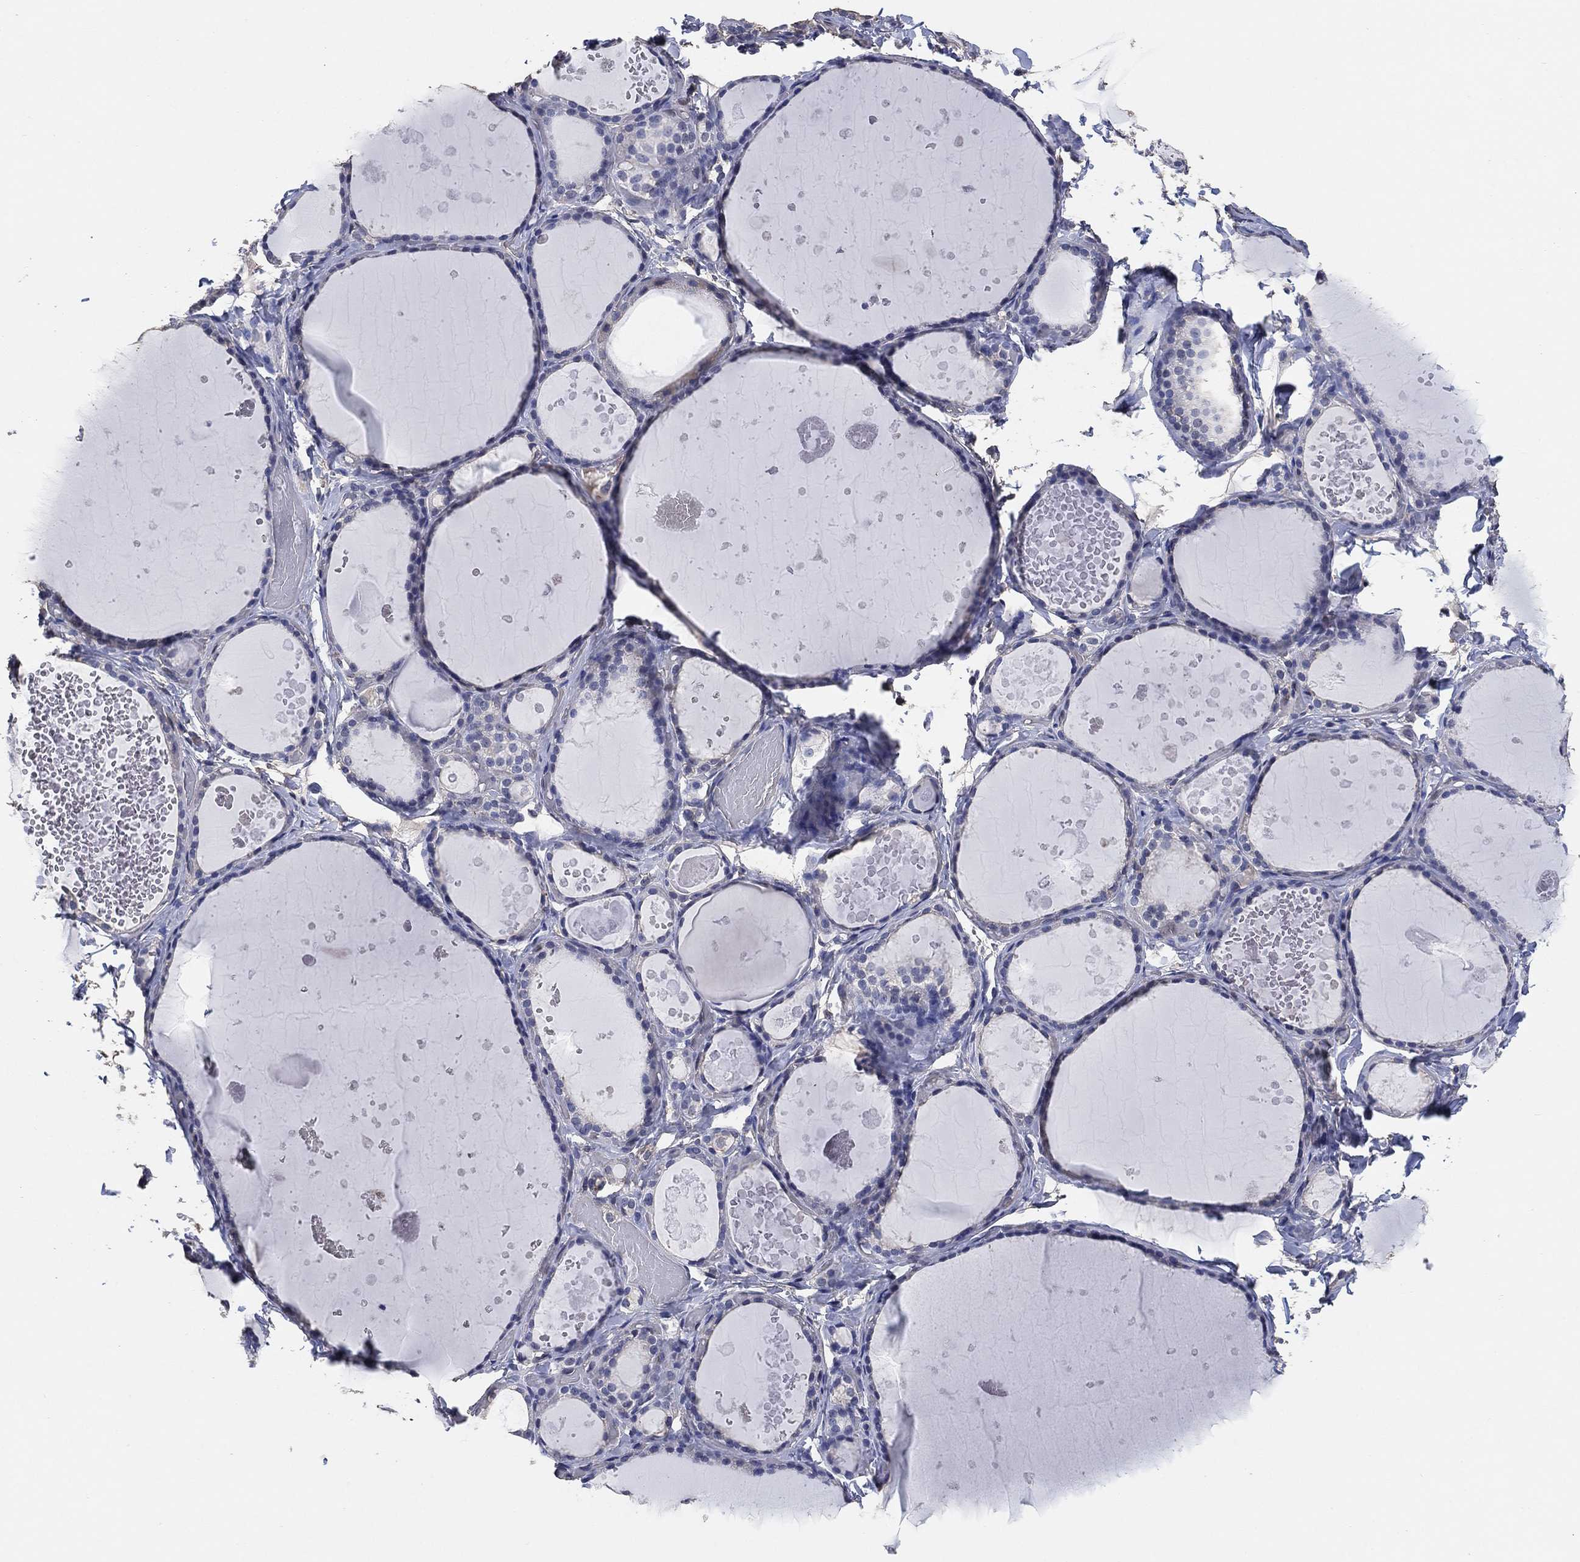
{"staining": {"intensity": "negative", "quantity": "none", "location": "none"}, "tissue": "thyroid gland", "cell_type": "Glandular cells", "image_type": "normal", "snomed": [{"axis": "morphology", "description": "Normal tissue, NOS"}, {"axis": "topography", "description": "Thyroid gland"}], "caption": "Thyroid gland stained for a protein using immunohistochemistry (IHC) displays no expression glandular cells.", "gene": "KLK5", "patient": {"sex": "female", "age": 56}}